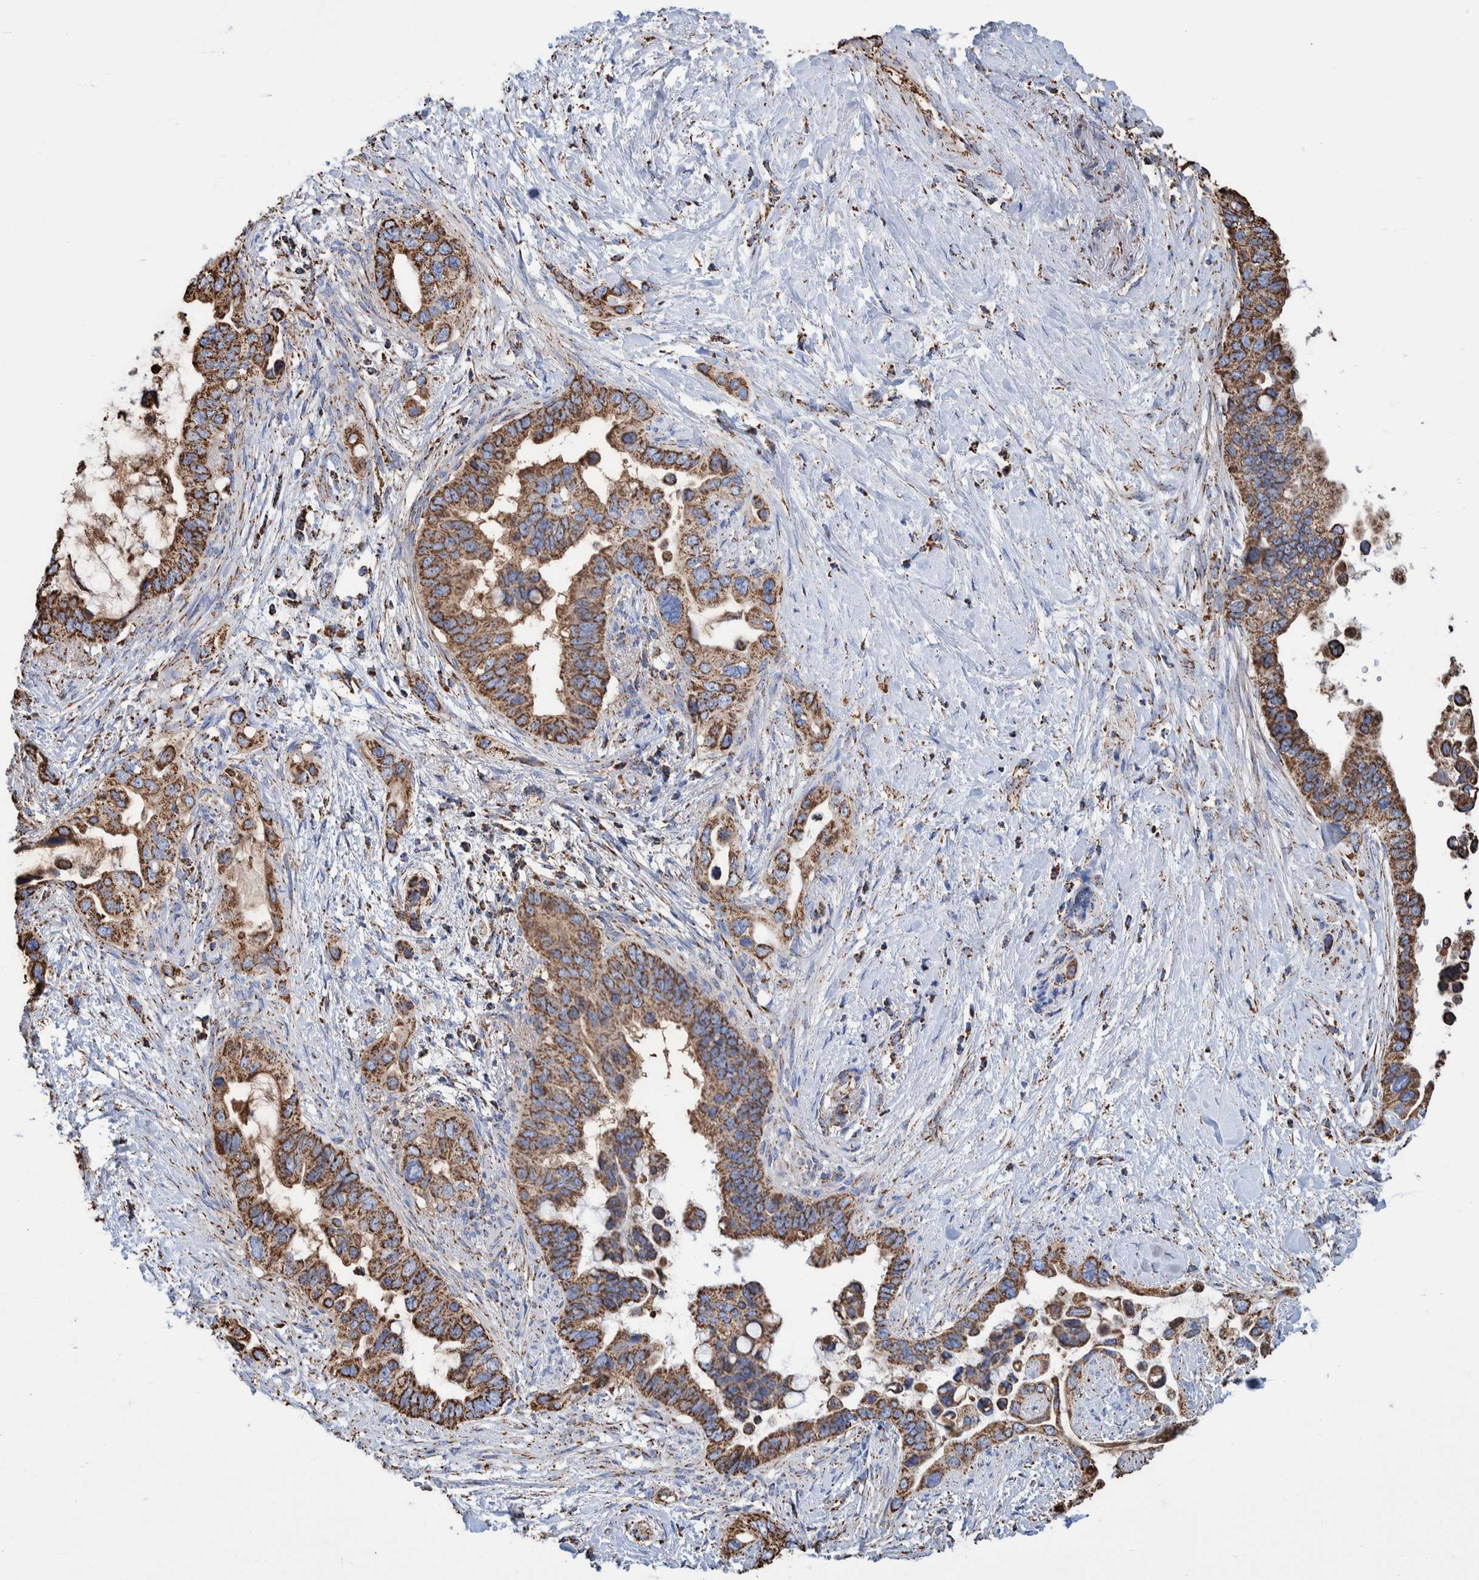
{"staining": {"intensity": "strong", "quantity": ">75%", "location": "cytoplasmic/membranous"}, "tissue": "pancreatic cancer", "cell_type": "Tumor cells", "image_type": "cancer", "snomed": [{"axis": "morphology", "description": "Adenocarcinoma, NOS"}, {"axis": "topography", "description": "Pancreas"}], "caption": "Protein staining displays strong cytoplasmic/membranous expression in approximately >75% of tumor cells in pancreatic cancer (adenocarcinoma).", "gene": "VPS26C", "patient": {"sex": "female", "age": 56}}